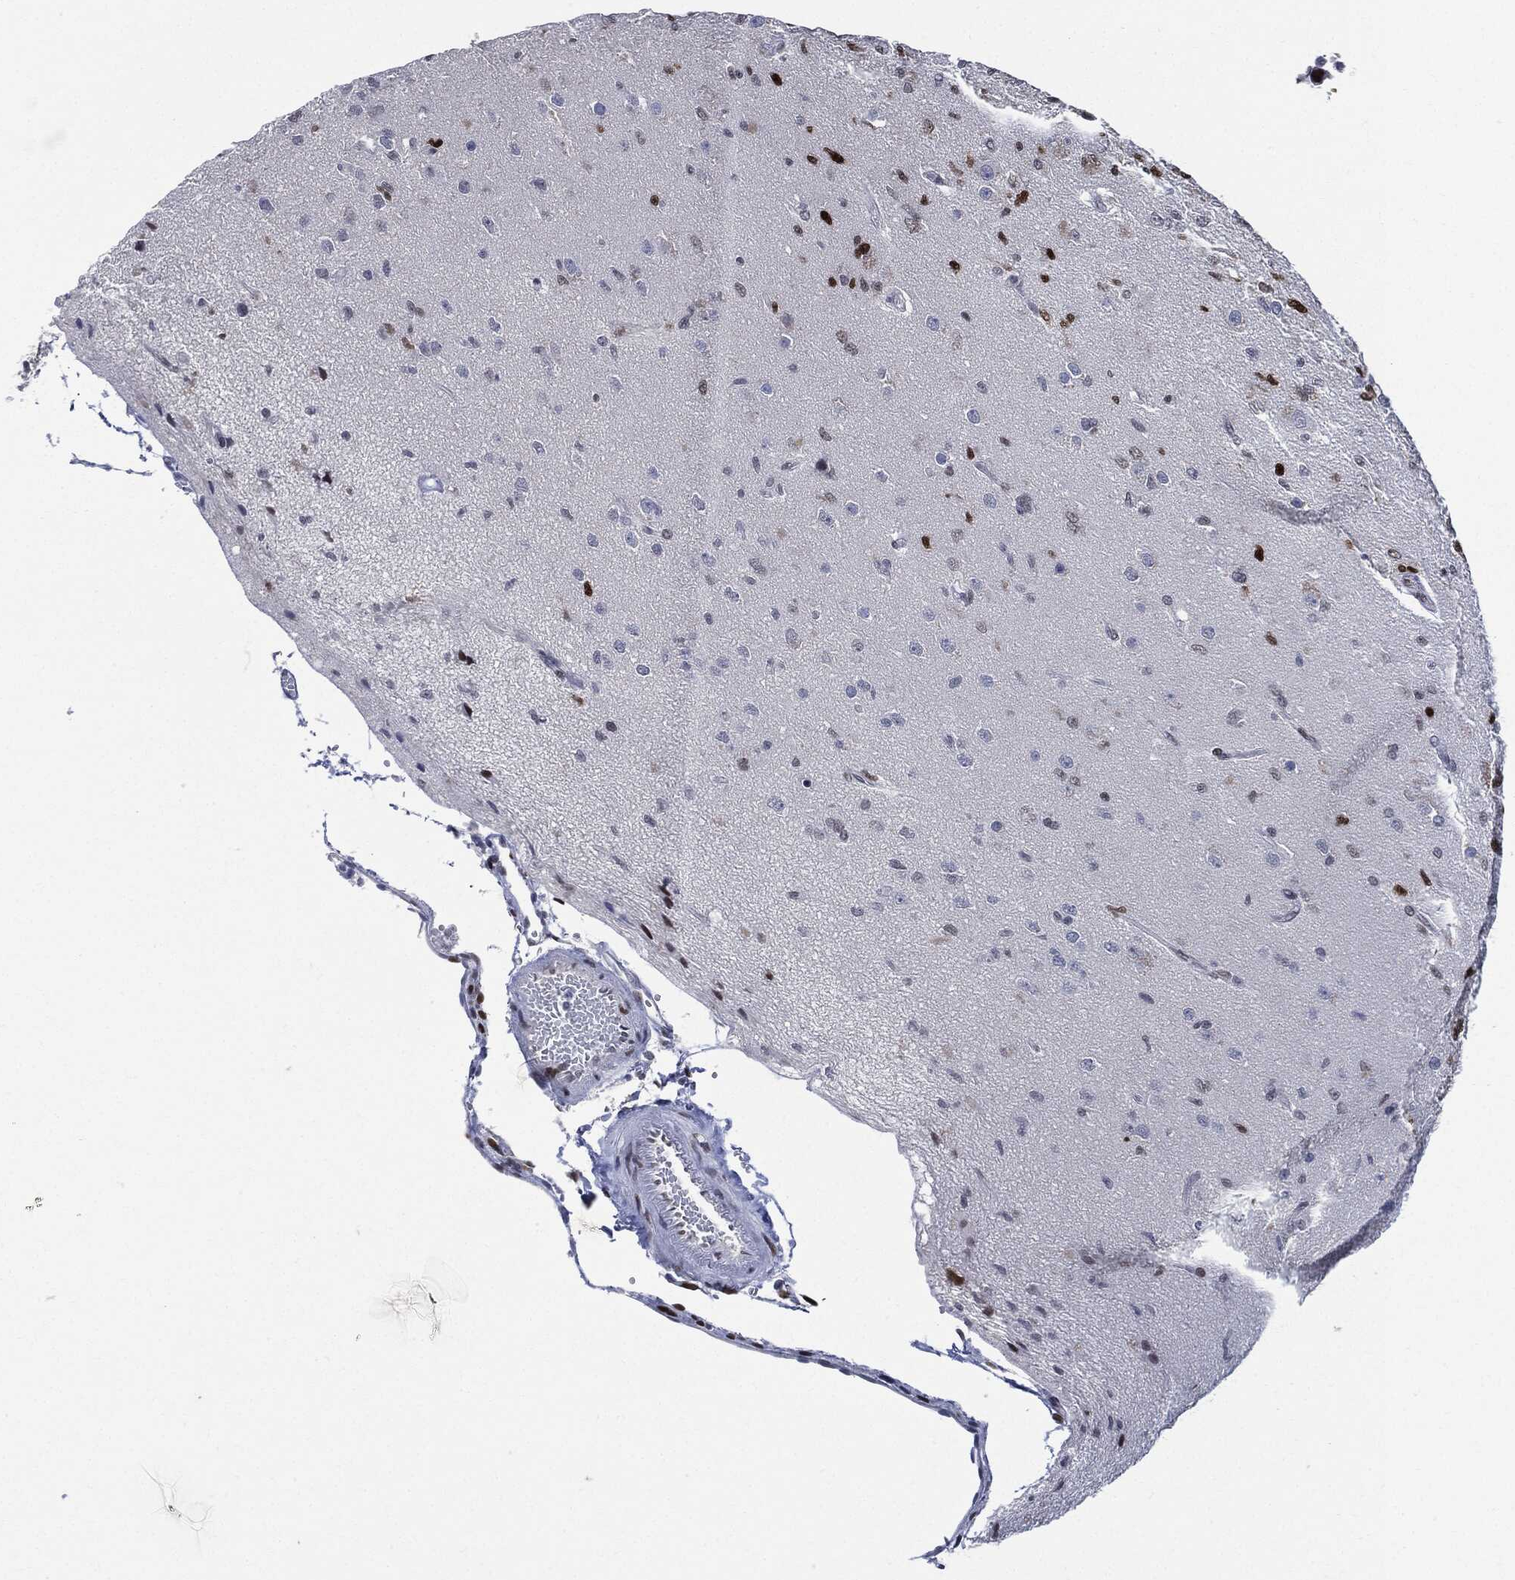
{"staining": {"intensity": "strong", "quantity": "25%-75%", "location": "nuclear"}, "tissue": "glioma", "cell_type": "Tumor cells", "image_type": "cancer", "snomed": [{"axis": "morphology", "description": "Glioma, malignant, High grade"}, {"axis": "topography", "description": "Brain"}], "caption": "Malignant high-grade glioma tissue displays strong nuclear staining in approximately 25%-75% of tumor cells, visualized by immunohistochemistry.", "gene": "PCNA", "patient": {"sex": "male", "age": 56}}